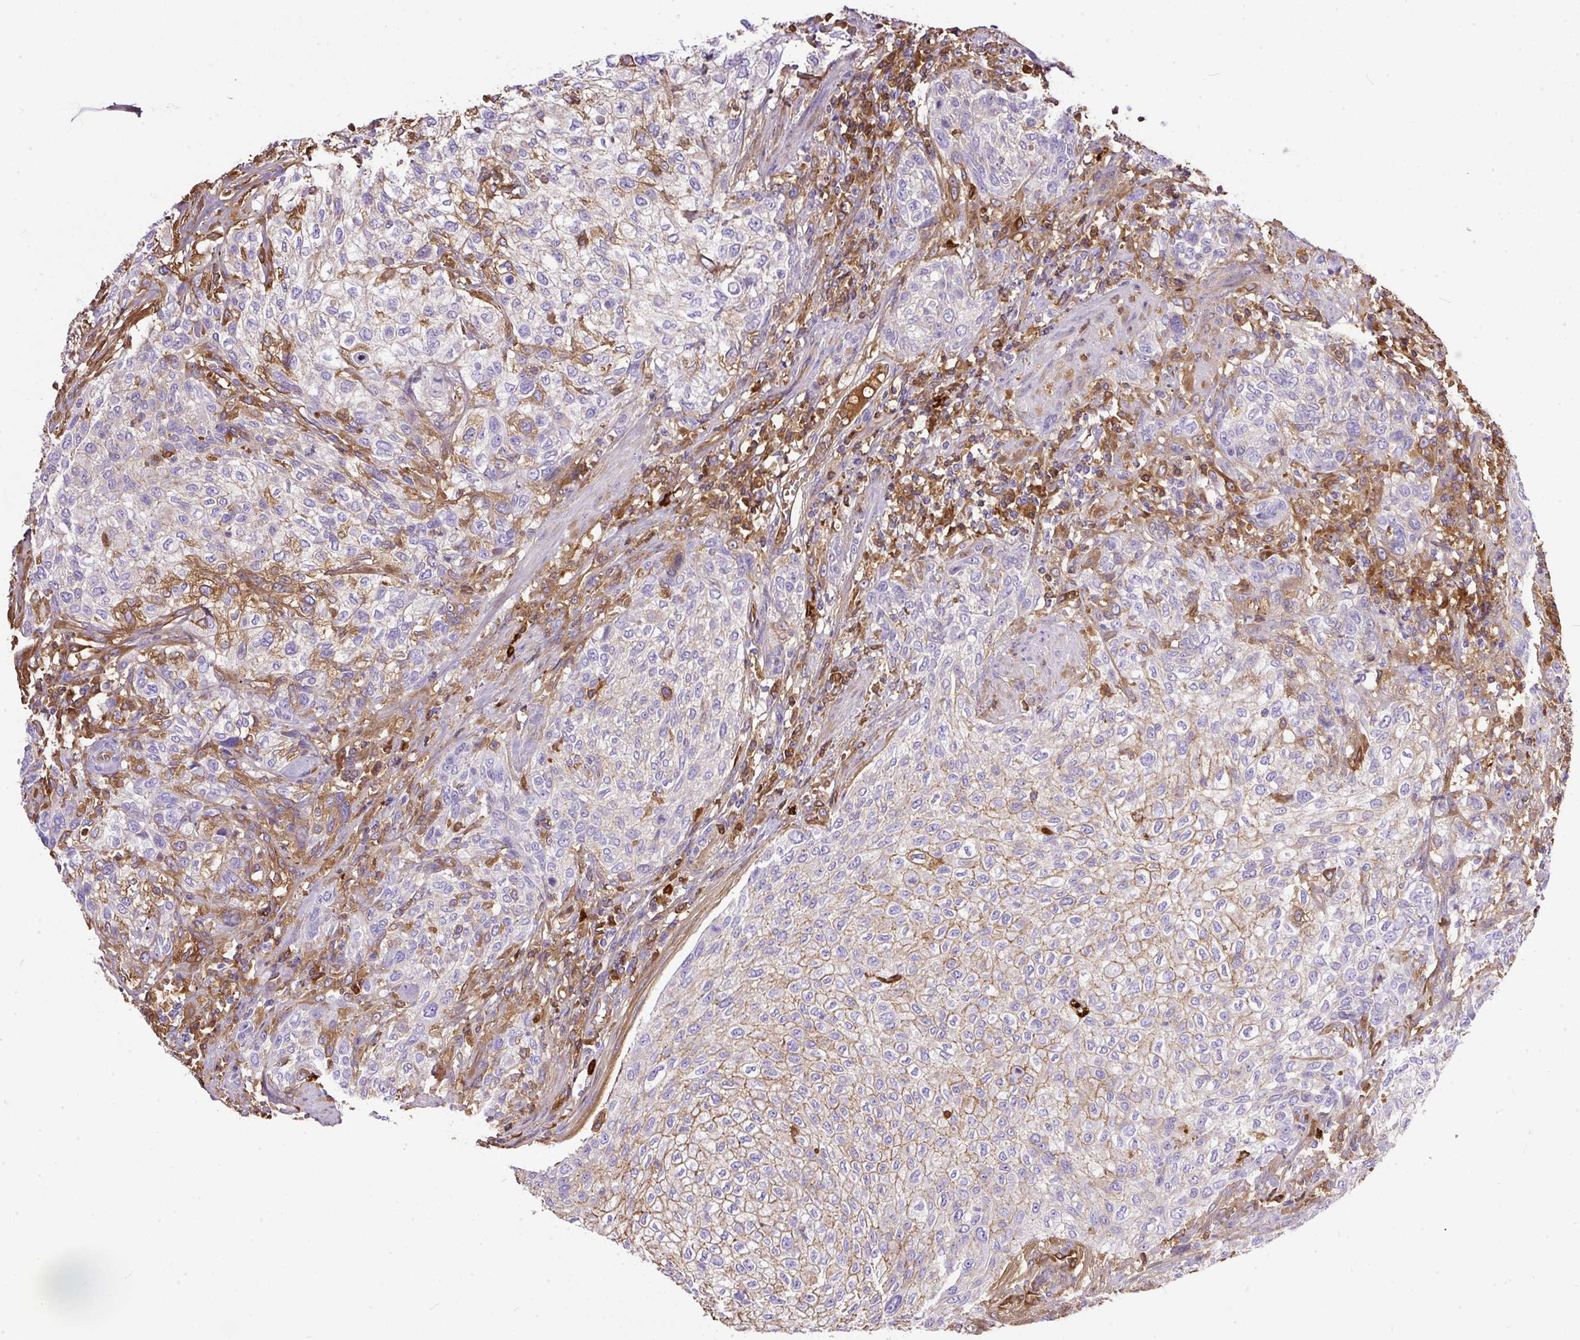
{"staining": {"intensity": "weak", "quantity": "<25%", "location": "cytoplasmic/membranous"}, "tissue": "urothelial cancer", "cell_type": "Tumor cells", "image_type": "cancer", "snomed": [{"axis": "morphology", "description": "Urothelial carcinoma, High grade"}, {"axis": "topography", "description": "Urinary bladder"}], "caption": "Micrograph shows no protein positivity in tumor cells of urothelial carcinoma (high-grade) tissue. Nuclei are stained in blue.", "gene": "CLEC3B", "patient": {"sex": "male", "age": 35}}